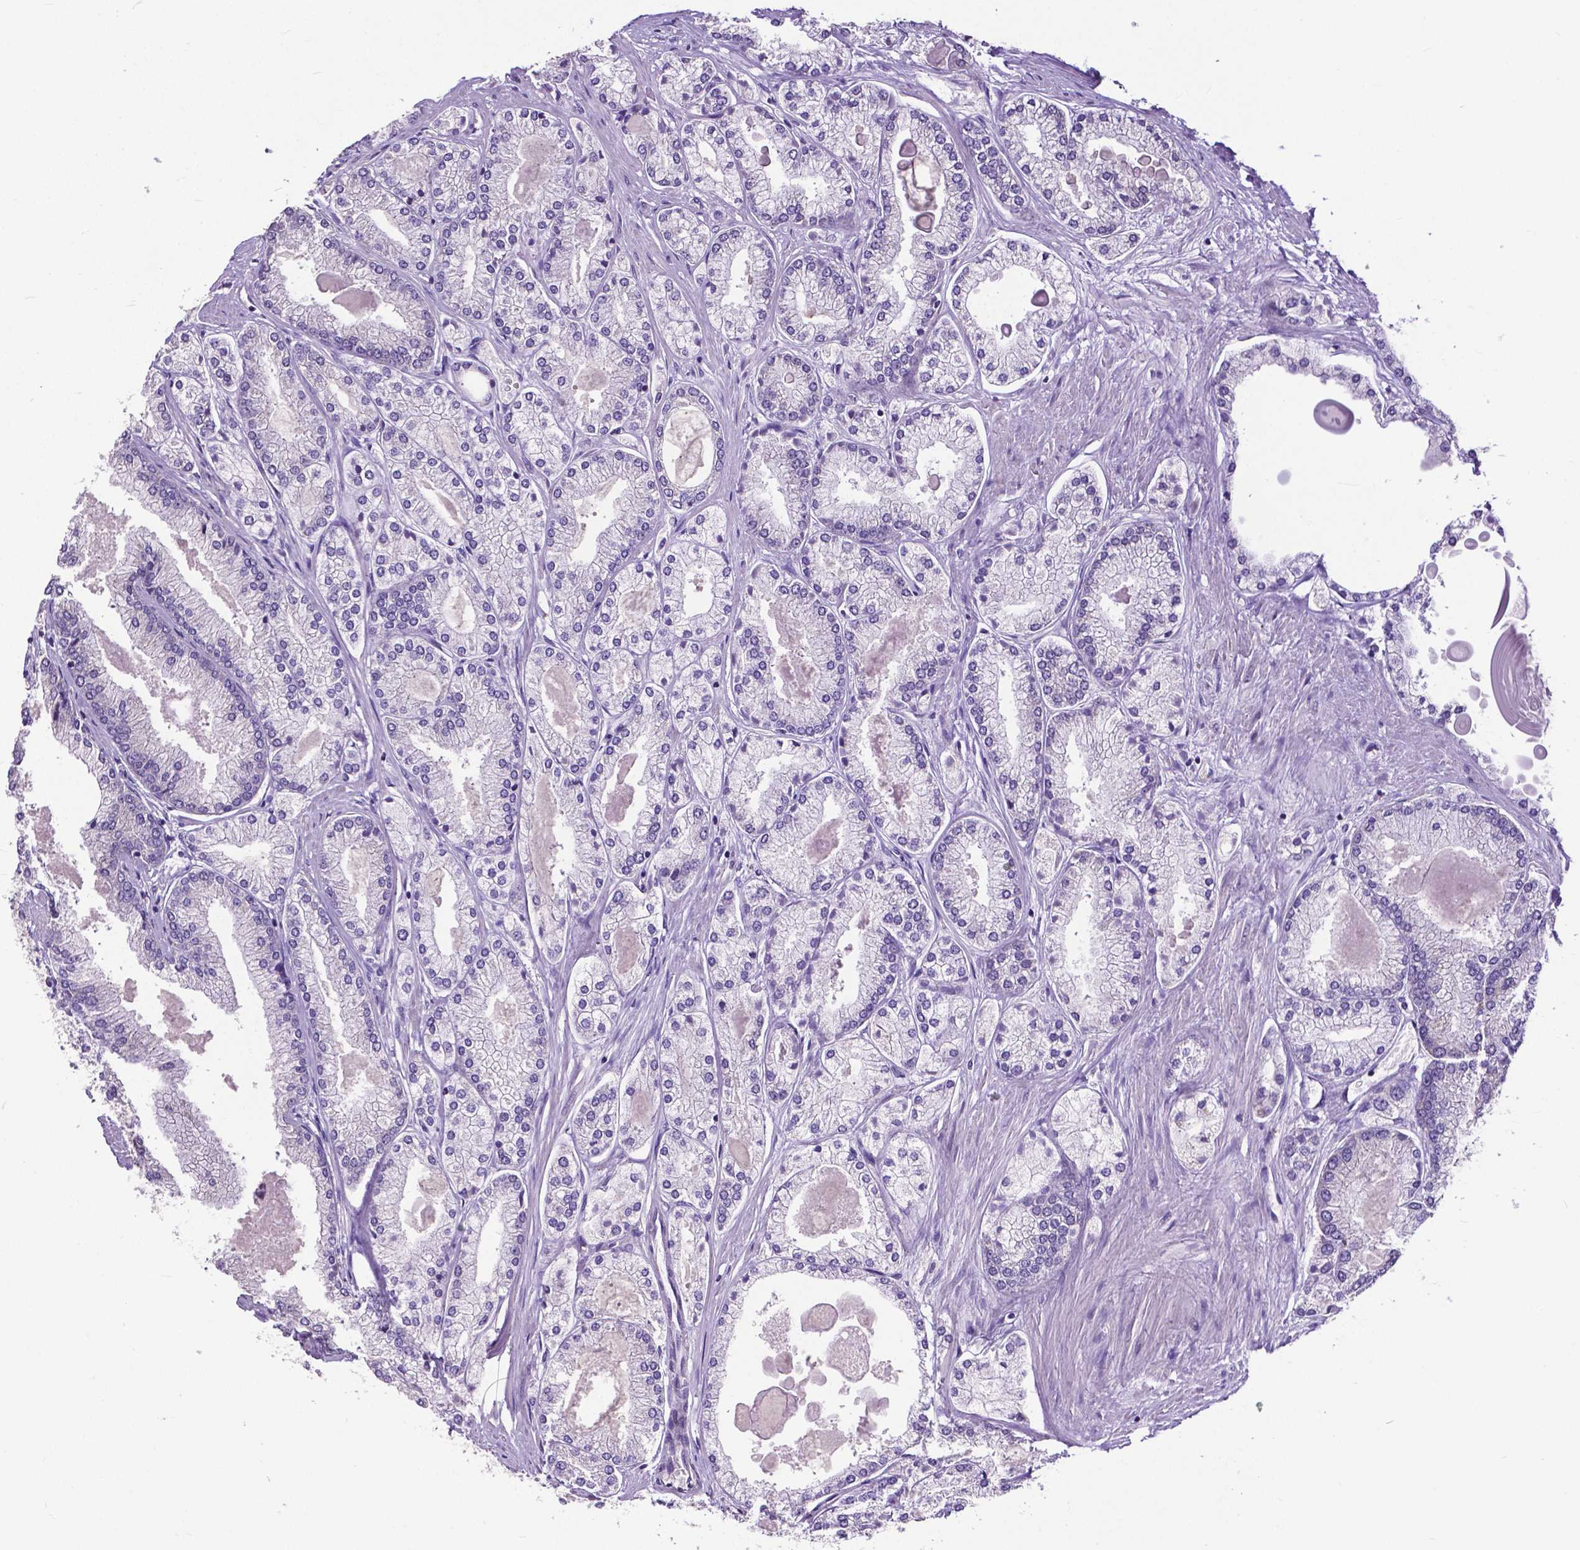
{"staining": {"intensity": "negative", "quantity": "none", "location": "none"}, "tissue": "prostate cancer", "cell_type": "Tumor cells", "image_type": "cancer", "snomed": [{"axis": "morphology", "description": "Adenocarcinoma, High grade"}, {"axis": "topography", "description": "Prostate"}], "caption": "Immunohistochemistry micrograph of human adenocarcinoma (high-grade) (prostate) stained for a protein (brown), which exhibits no positivity in tumor cells.", "gene": "MCL1", "patient": {"sex": "male", "age": 68}}